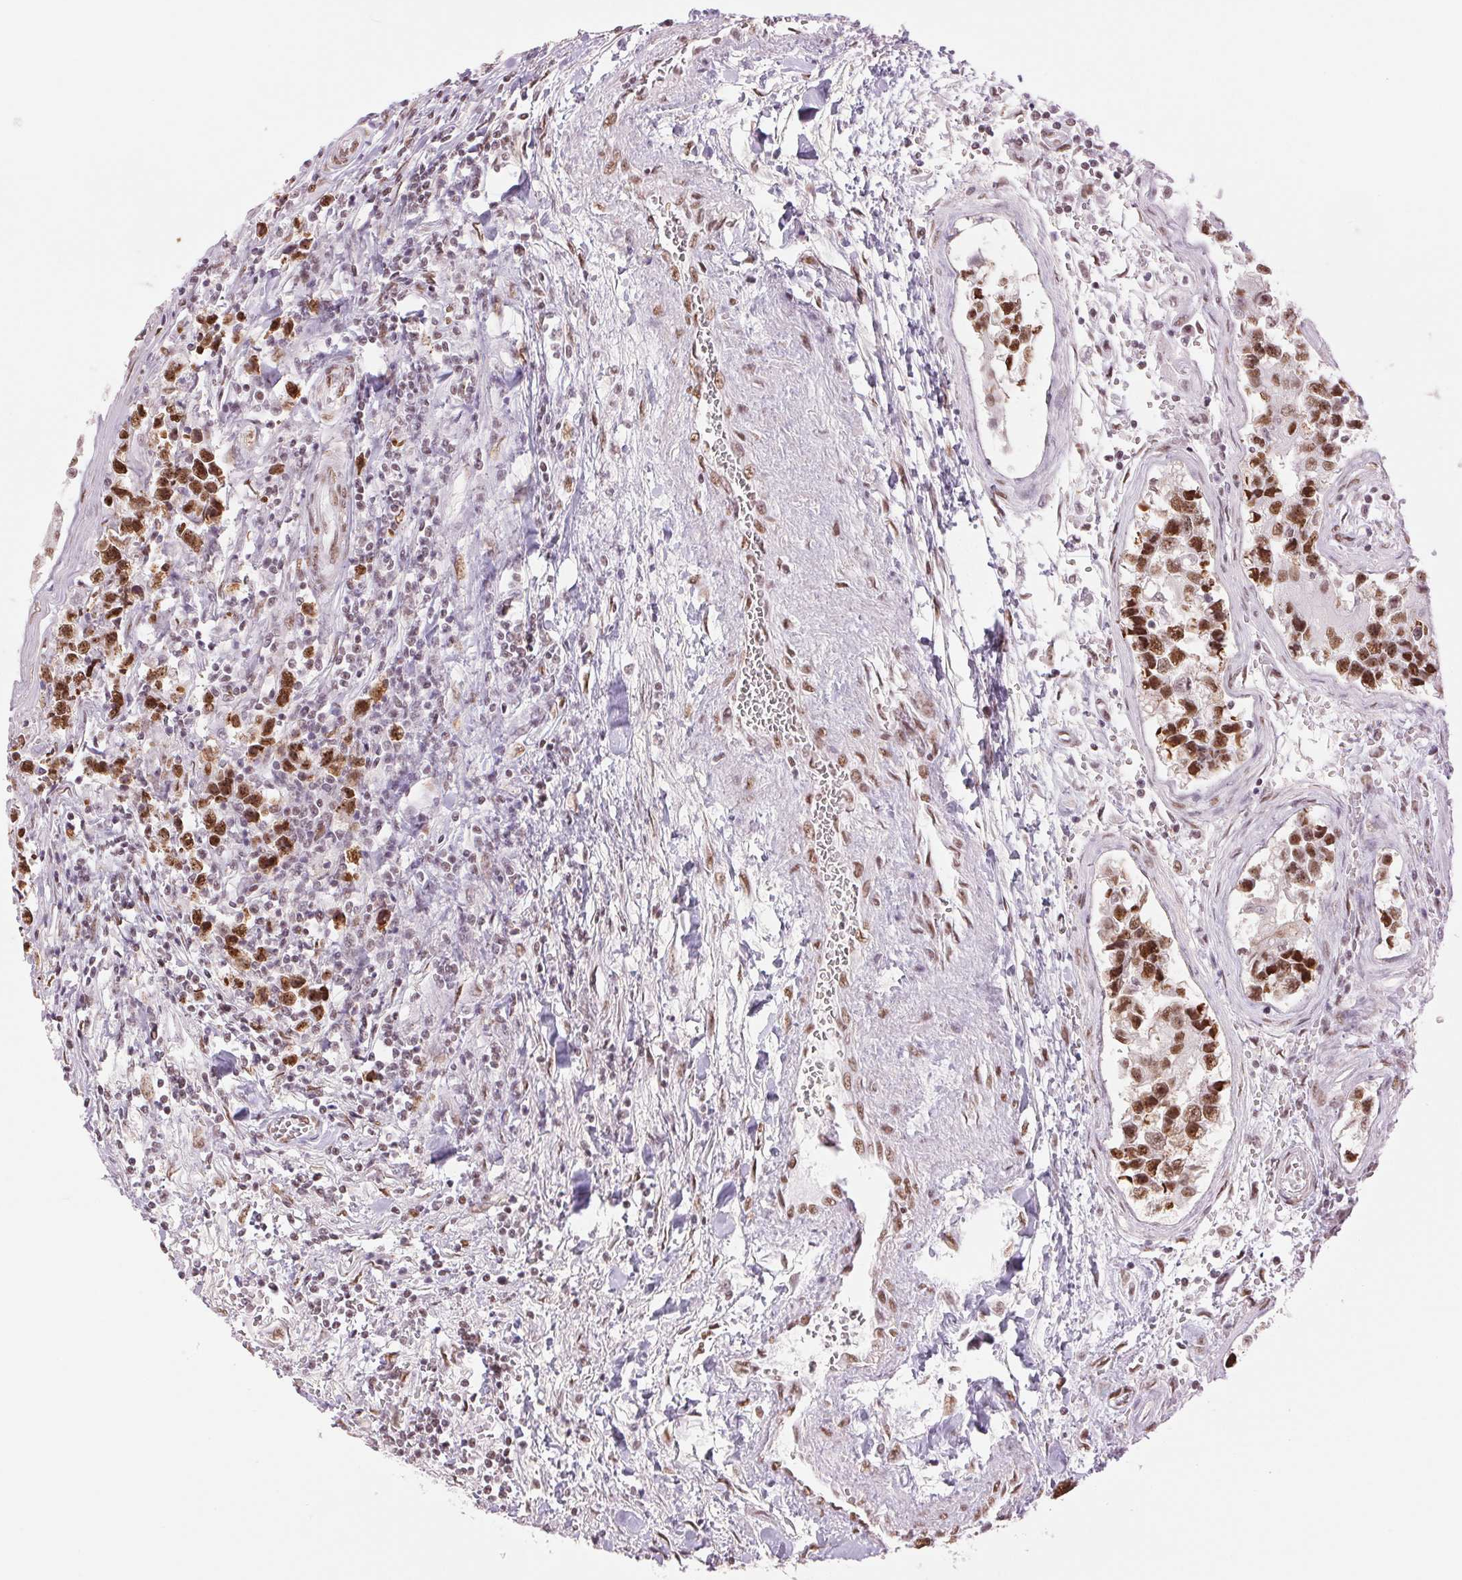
{"staining": {"intensity": "moderate", "quantity": ">75%", "location": "nuclear"}, "tissue": "testis cancer", "cell_type": "Tumor cells", "image_type": "cancer", "snomed": [{"axis": "morphology", "description": "Seminoma, NOS"}, {"axis": "topography", "description": "Testis"}], "caption": "The photomicrograph demonstrates staining of testis cancer, revealing moderate nuclear protein positivity (brown color) within tumor cells. (brown staining indicates protein expression, while blue staining denotes nuclei).", "gene": "ZFR2", "patient": {"sex": "male", "age": 26}}